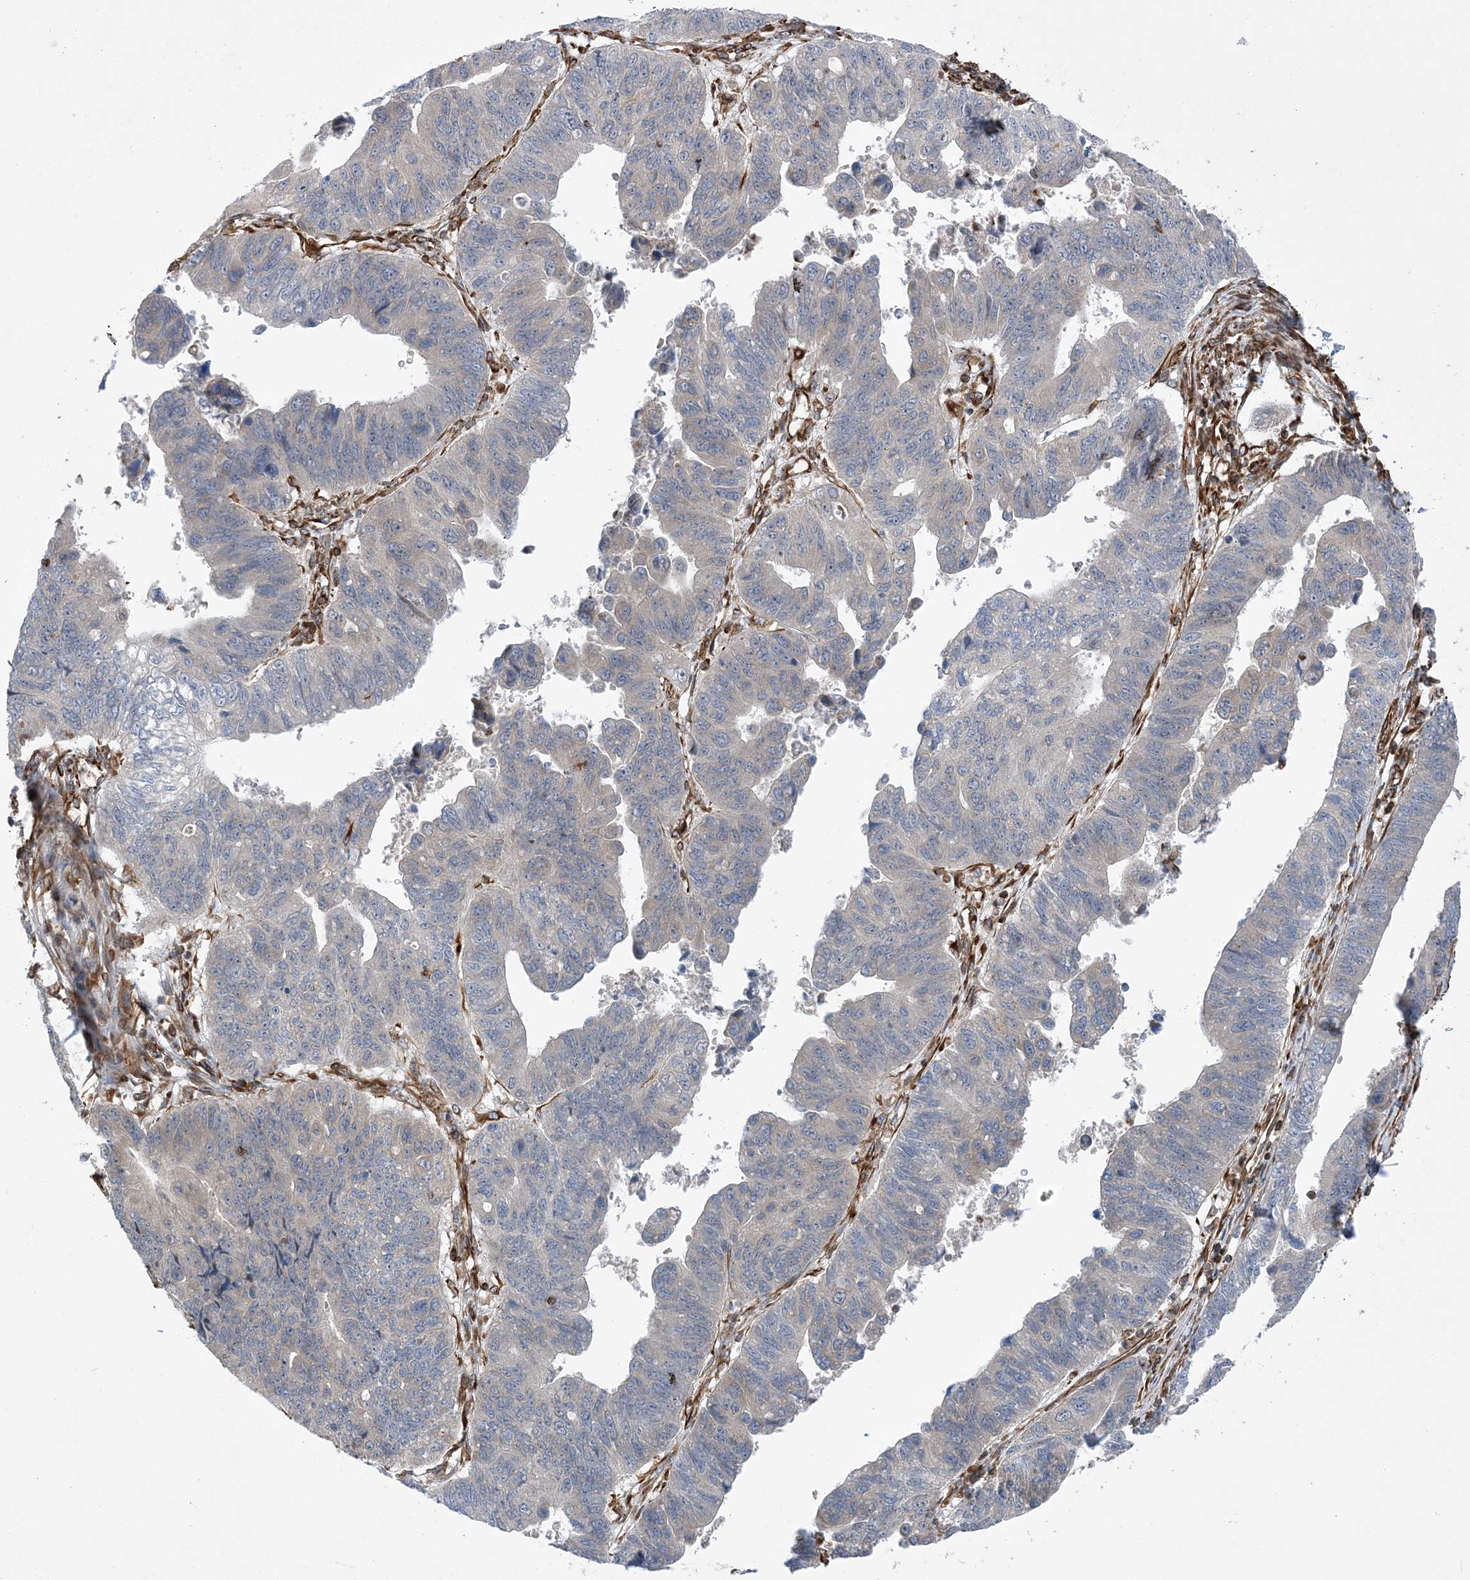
{"staining": {"intensity": "negative", "quantity": "none", "location": "none"}, "tissue": "stomach cancer", "cell_type": "Tumor cells", "image_type": "cancer", "snomed": [{"axis": "morphology", "description": "Adenocarcinoma, NOS"}, {"axis": "topography", "description": "Stomach"}], "caption": "Human stomach cancer (adenocarcinoma) stained for a protein using immunohistochemistry reveals no staining in tumor cells.", "gene": "FAM114A2", "patient": {"sex": "male", "age": 59}}